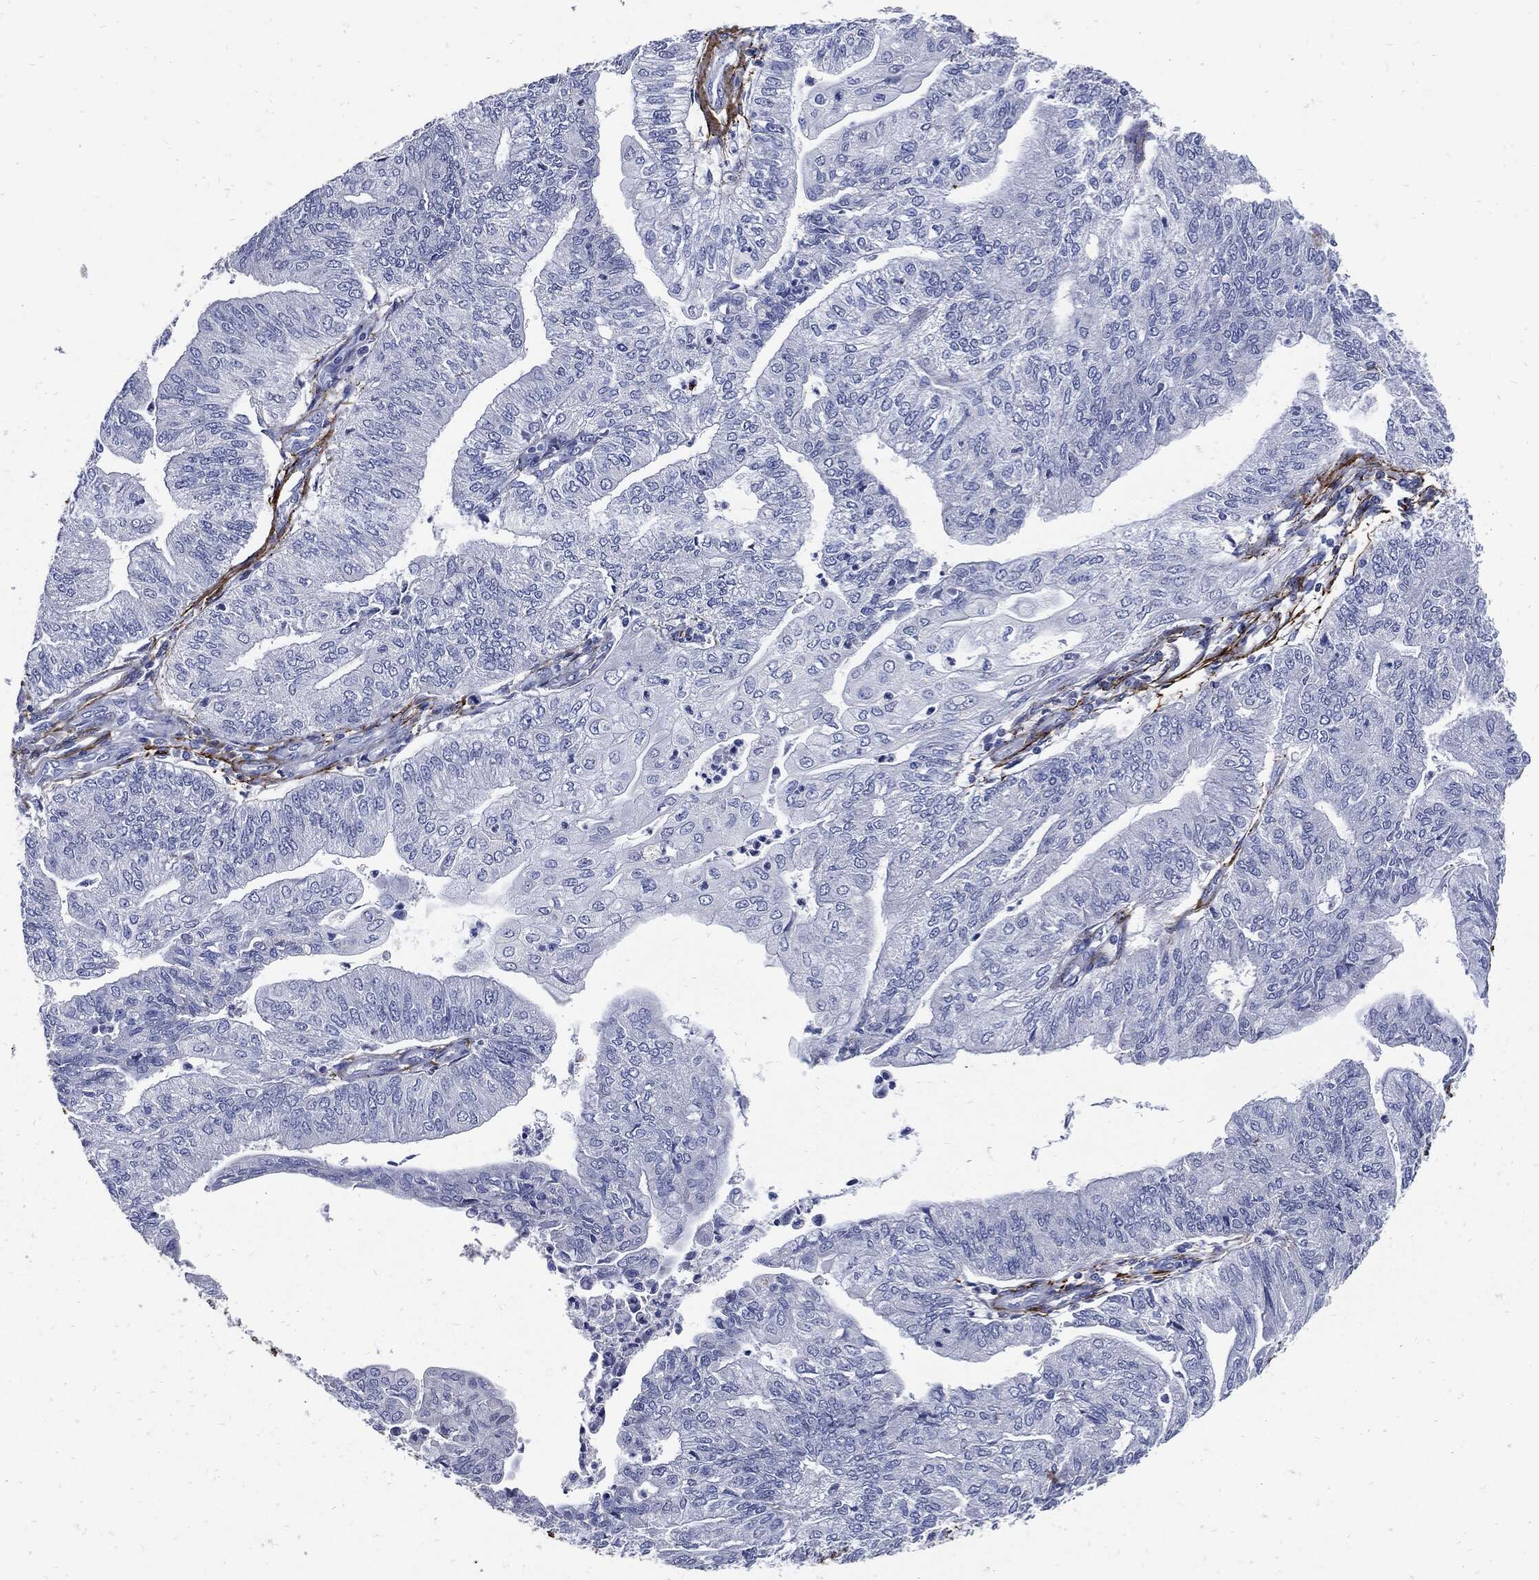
{"staining": {"intensity": "negative", "quantity": "none", "location": "none"}, "tissue": "endometrial cancer", "cell_type": "Tumor cells", "image_type": "cancer", "snomed": [{"axis": "morphology", "description": "Adenocarcinoma, NOS"}, {"axis": "topography", "description": "Endometrium"}], "caption": "DAB (3,3'-diaminobenzidine) immunohistochemical staining of endometrial cancer (adenocarcinoma) reveals no significant positivity in tumor cells. (DAB immunohistochemistry (IHC) with hematoxylin counter stain).", "gene": "FBN1", "patient": {"sex": "female", "age": 59}}